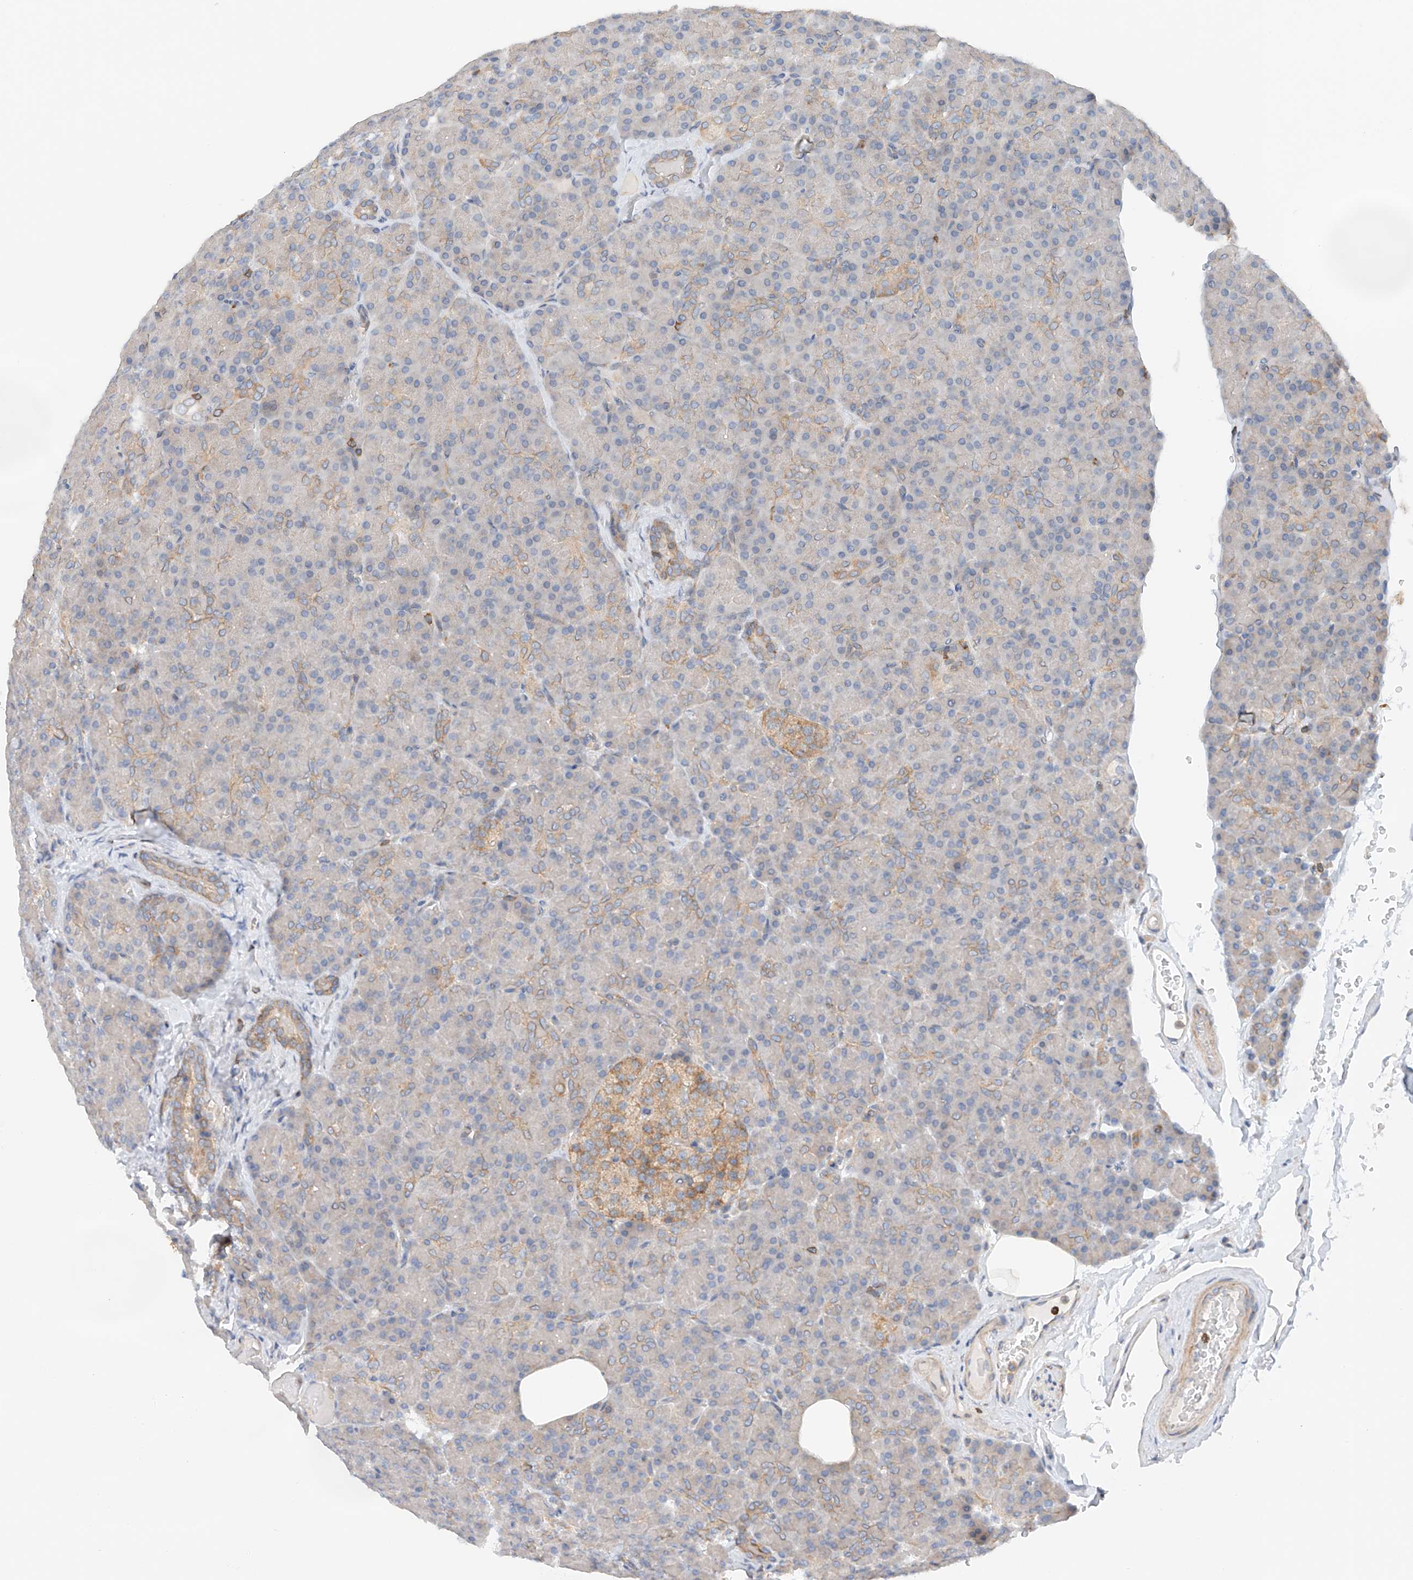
{"staining": {"intensity": "weak", "quantity": "<25%", "location": "cytoplasmic/membranous"}, "tissue": "pancreas", "cell_type": "Exocrine glandular cells", "image_type": "normal", "snomed": [{"axis": "morphology", "description": "Normal tissue, NOS"}, {"axis": "topography", "description": "Pancreas"}], "caption": "Immunohistochemical staining of benign pancreas reveals no significant positivity in exocrine glandular cells.", "gene": "MFN2", "patient": {"sex": "female", "age": 43}}